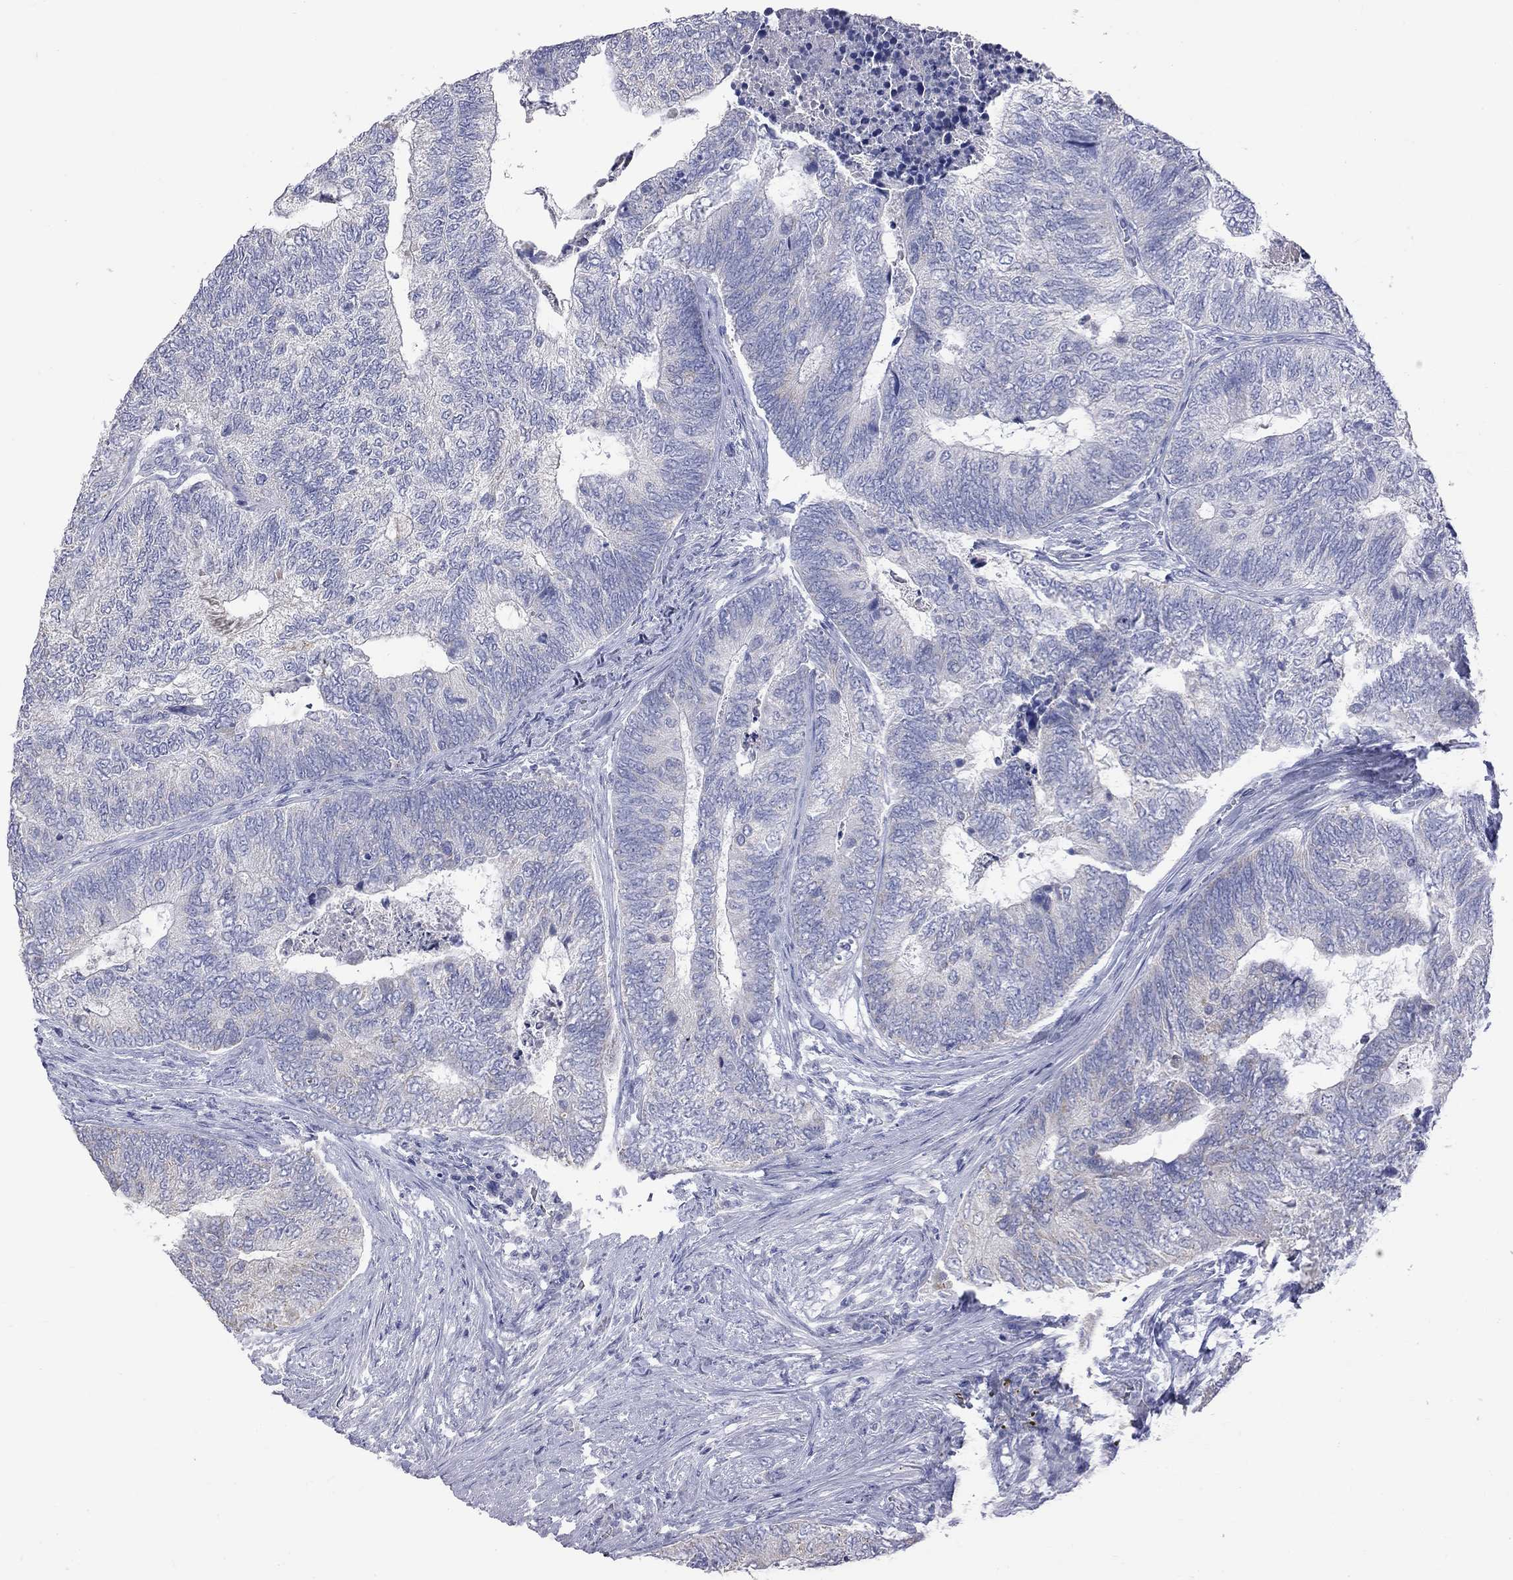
{"staining": {"intensity": "negative", "quantity": "none", "location": "none"}, "tissue": "colorectal cancer", "cell_type": "Tumor cells", "image_type": "cancer", "snomed": [{"axis": "morphology", "description": "Adenocarcinoma, NOS"}, {"axis": "topography", "description": "Colon"}], "caption": "Protein analysis of colorectal cancer (adenocarcinoma) demonstrates no significant positivity in tumor cells.", "gene": "KCND2", "patient": {"sex": "female", "age": 67}}